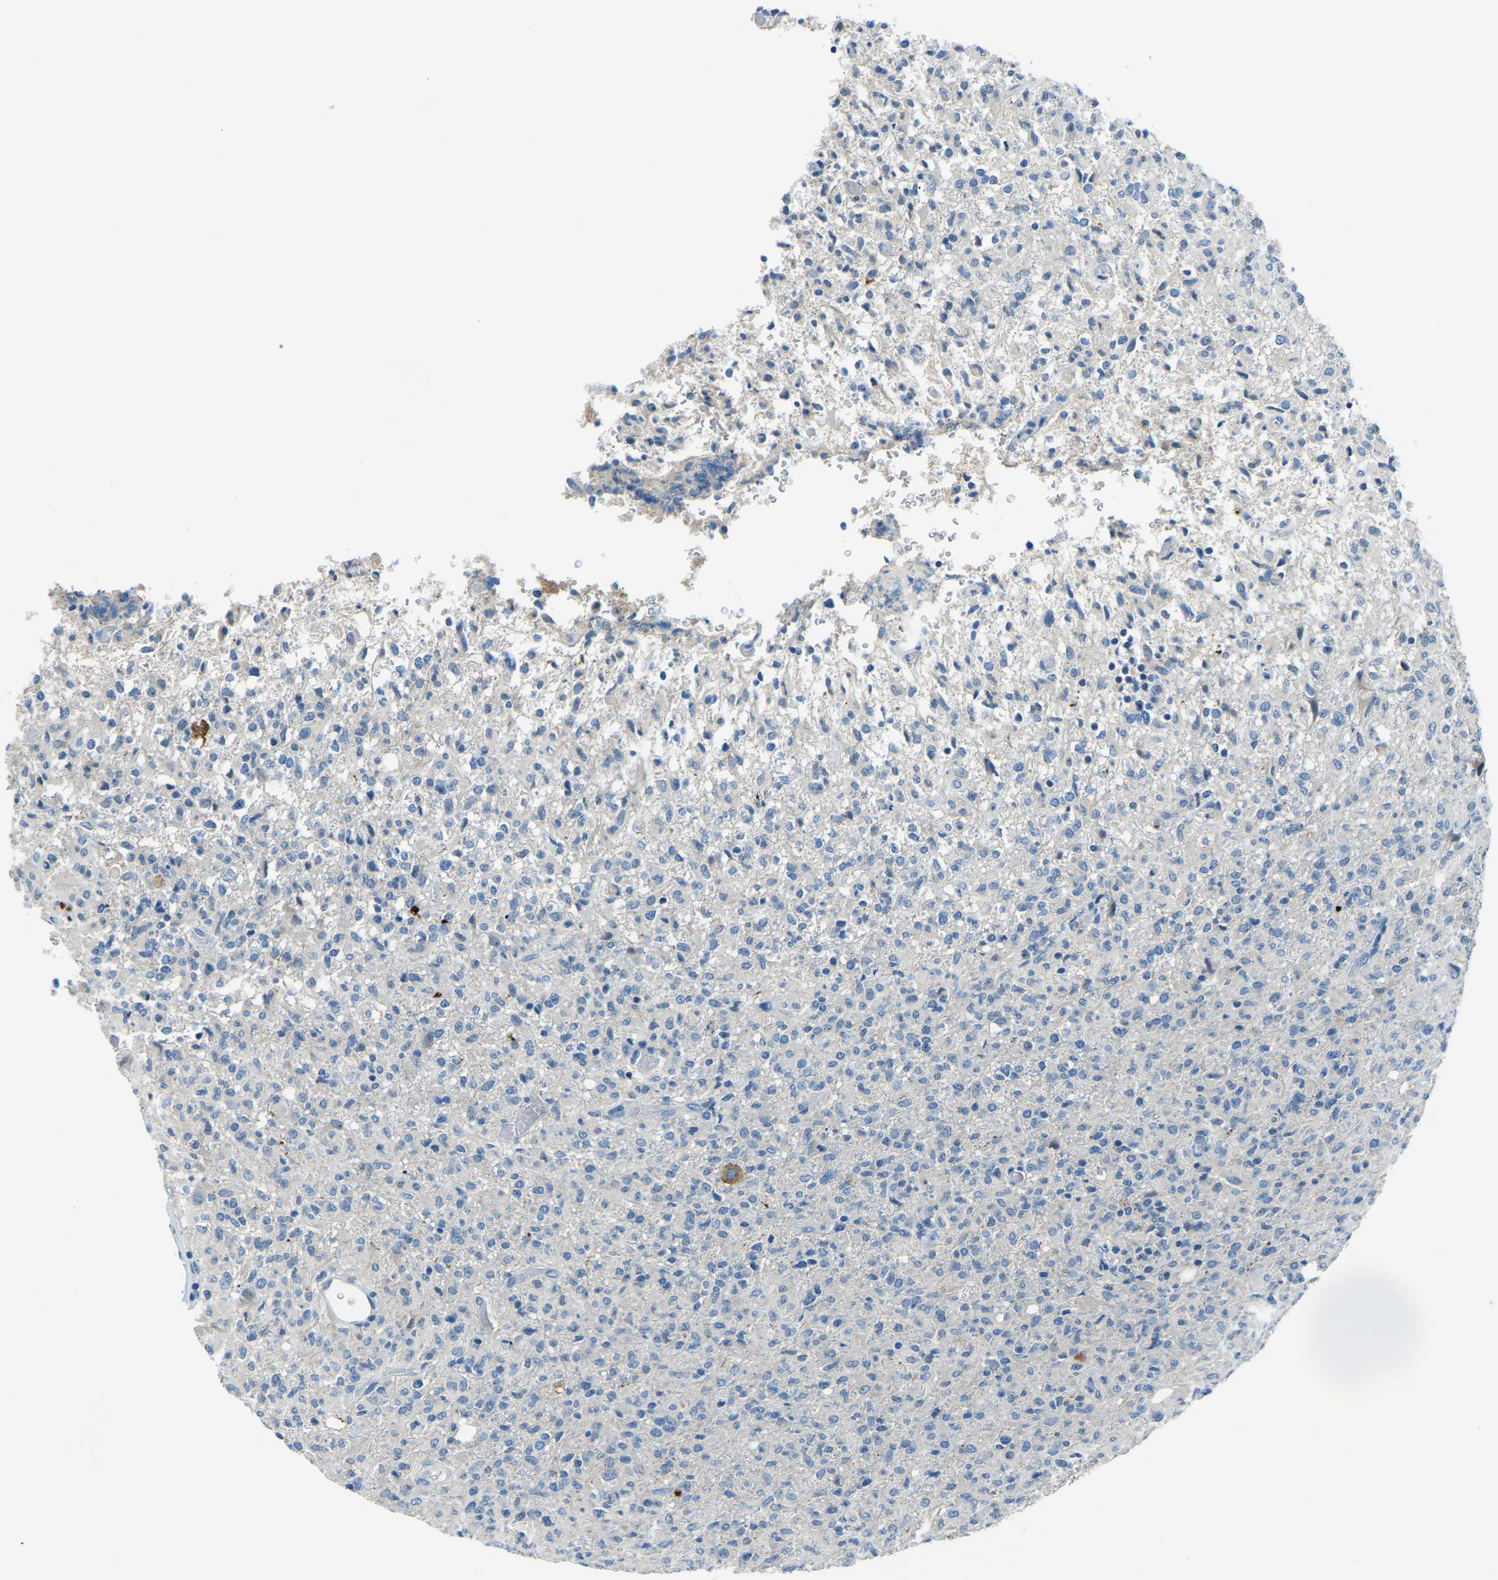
{"staining": {"intensity": "negative", "quantity": "none", "location": "none"}, "tissue": "glioma", "cell_type": "Tumor cells", "image_type": "cancer", "snomed": [{"axis": "morphology", "description": "Glioma, malignant, High grade"}, {"axis": "topography", "description": "Brain"}], "caption": "This photomicrograph is of malignant high-grade glioma stained with IHC to label a protein in brown with the nuclei are counter-stained blue. There is no positivity in tumor cells.", "gene": "RRP1", "patient": {"sex": "female", "age": 57}}